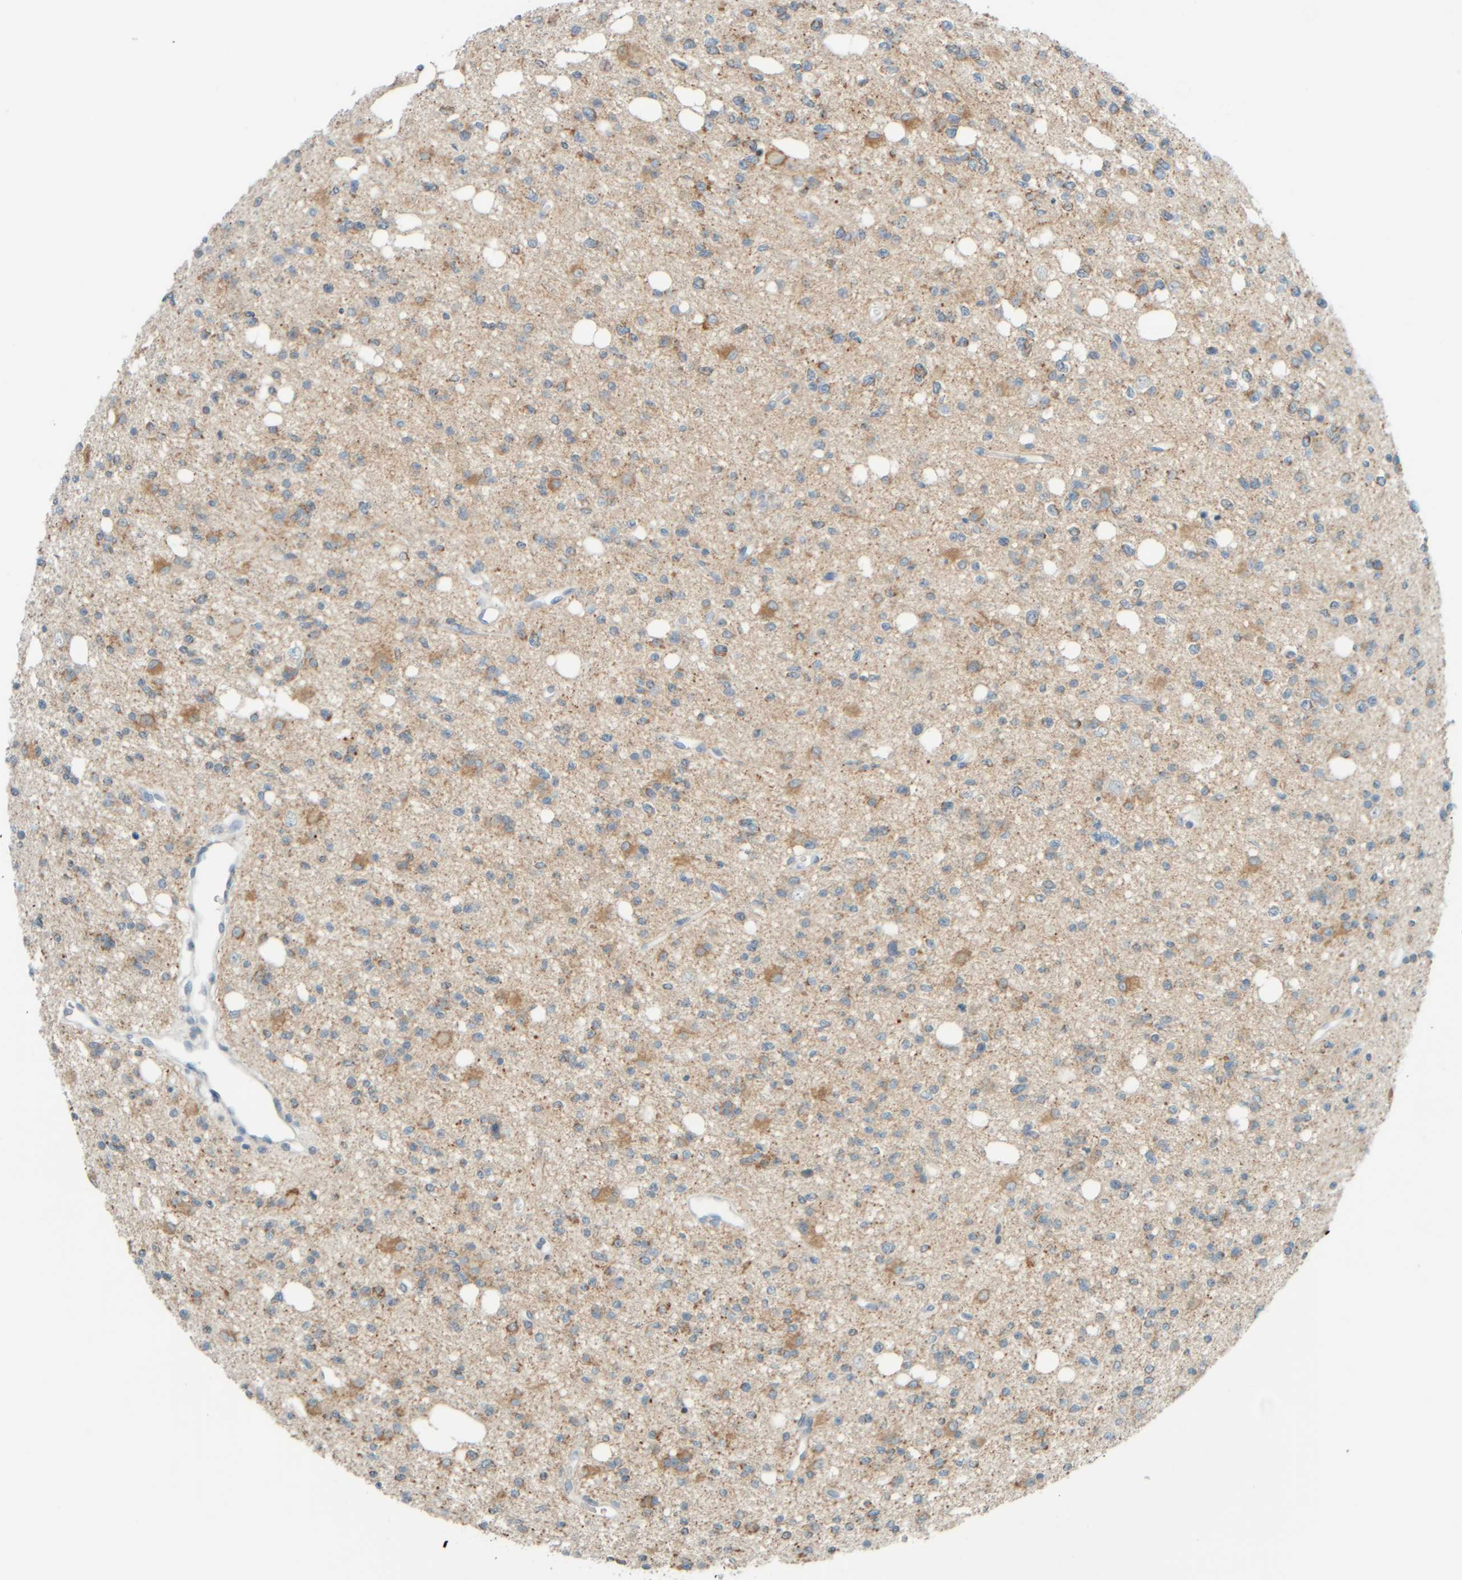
{"staining": {"intensity": "moderate", "quantity": "<25%", "location": "cytoplasmic/membranous"}, "tissue": "glioma", "cell_type": "Tumor cells", "image_type": "cancer", "snomed": [{"axis": "morphology", "description": "Glioma, malignant, High grade"}, {"axis": "topography", "description": "Brain"}], "caption": "Human glioma stained with a protein marker shows moderate staining in tumor cells.", "gene": "PTGES3L-AARSD1", "patient": {"sex": "female", "age": 62}}